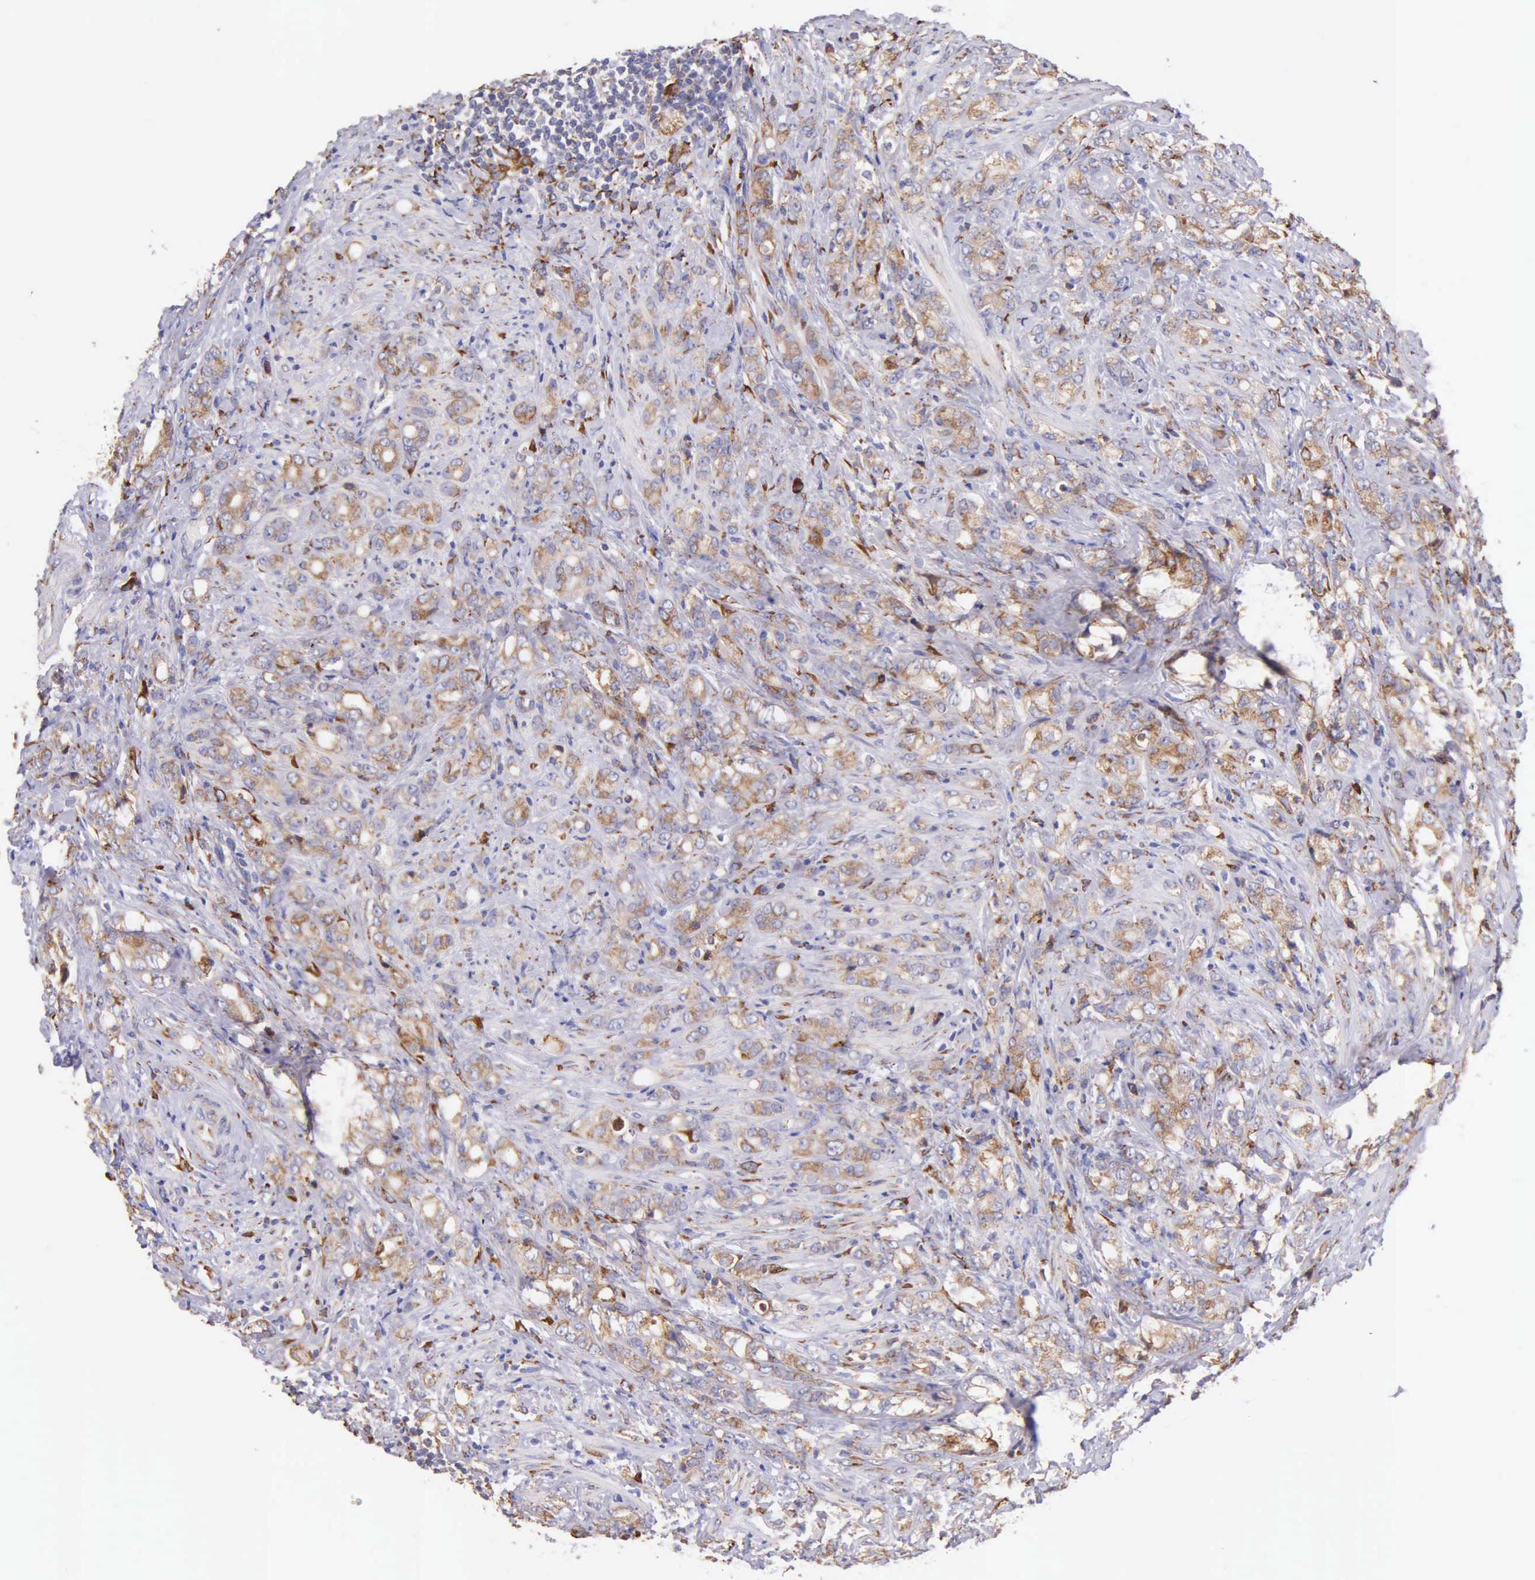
{"staining": {"intensity": "moderate", "quantity": ">75%", "location": "cytoplasmic/membranous"}, "tissue": "prostate cancer", "cell_type": "Tumor cells", "image_type": "cancer", "snomed": [{"axis": "morphology", "description": "Adenocarcinoma, Medium grade"}, {"axis": "topography", "description": "Prostate"}], "caption": "This photomicrograph displays immunohistochemistry (IHC) staining of prostate cancer (medium-grade adenocarcinoma), with medium moderate cytoplasmic/membranous expression in approximately >75% of tumor cells.", "gene": "CKAP4", "patient": {"sex": "male", "age": 59}}